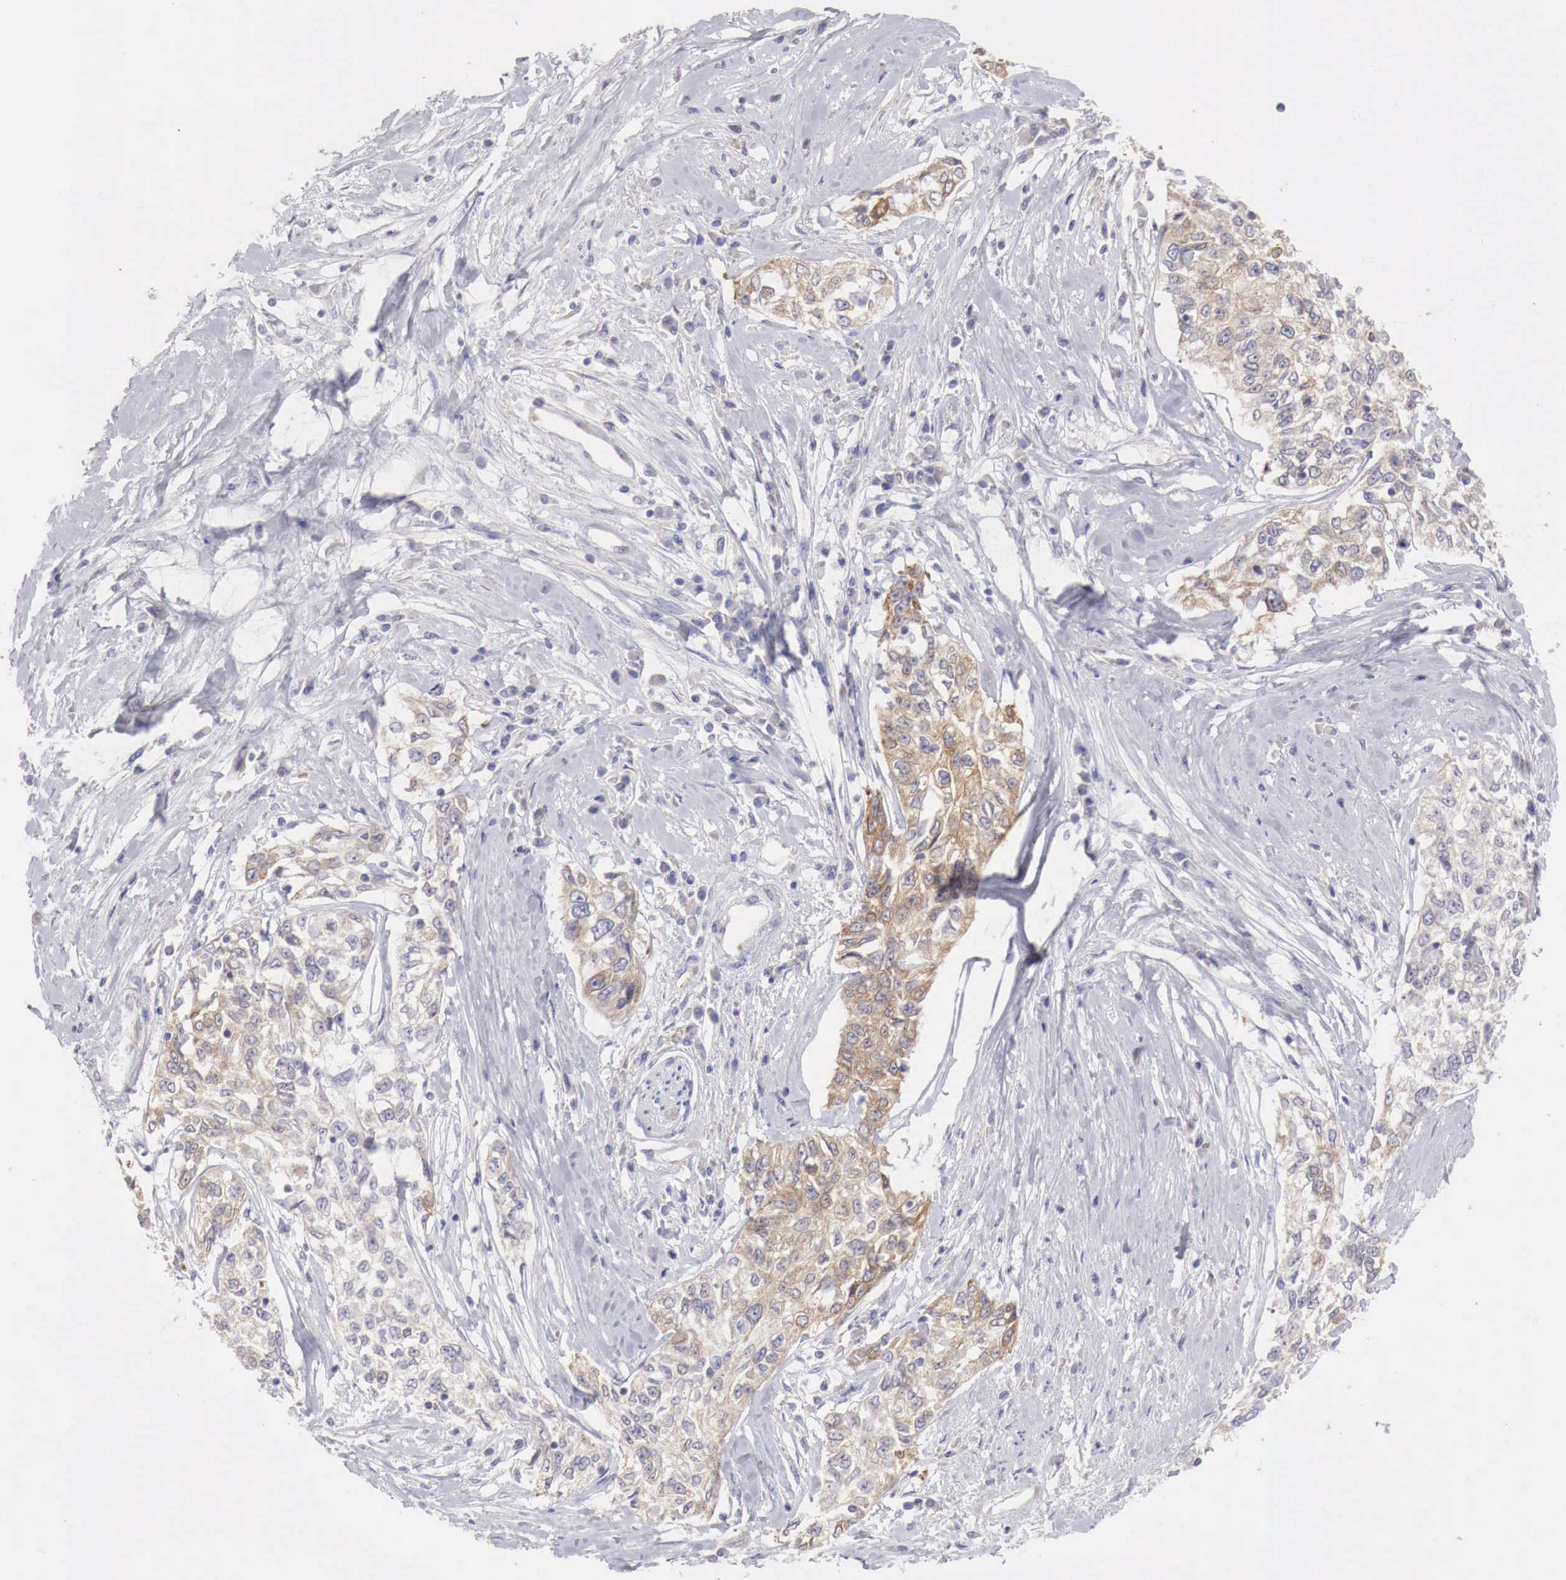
{"staining": {"intensity": "moderate", "quantity": "25%-75%", "location": "cytoplasmic/membranous"}, "tissue": "cervical cancer", "cell_type": "Tumor cells", "image_type": "cancer", "snomed": [{"axis": "morphology", "description": "Squamous cell carcinoma, NOS"}, {"axis": "topography", "description": "Cervix"}], "caption": "Immunohistochemistry staining of squamous cell carcinoma (cervical), which exhibits medium levels of moderate cytoplasmic/membranous staining in approximately 25%-75% of tumor cells indicating moderate cytoplasmic/membranous protein expression. The staining was performed using DAB (brown) for protein detection and nuclei were counterstained in hematoxylin (blue).", "gene": "NSDHL", "patient": {"sex": "female", "age": 57}}